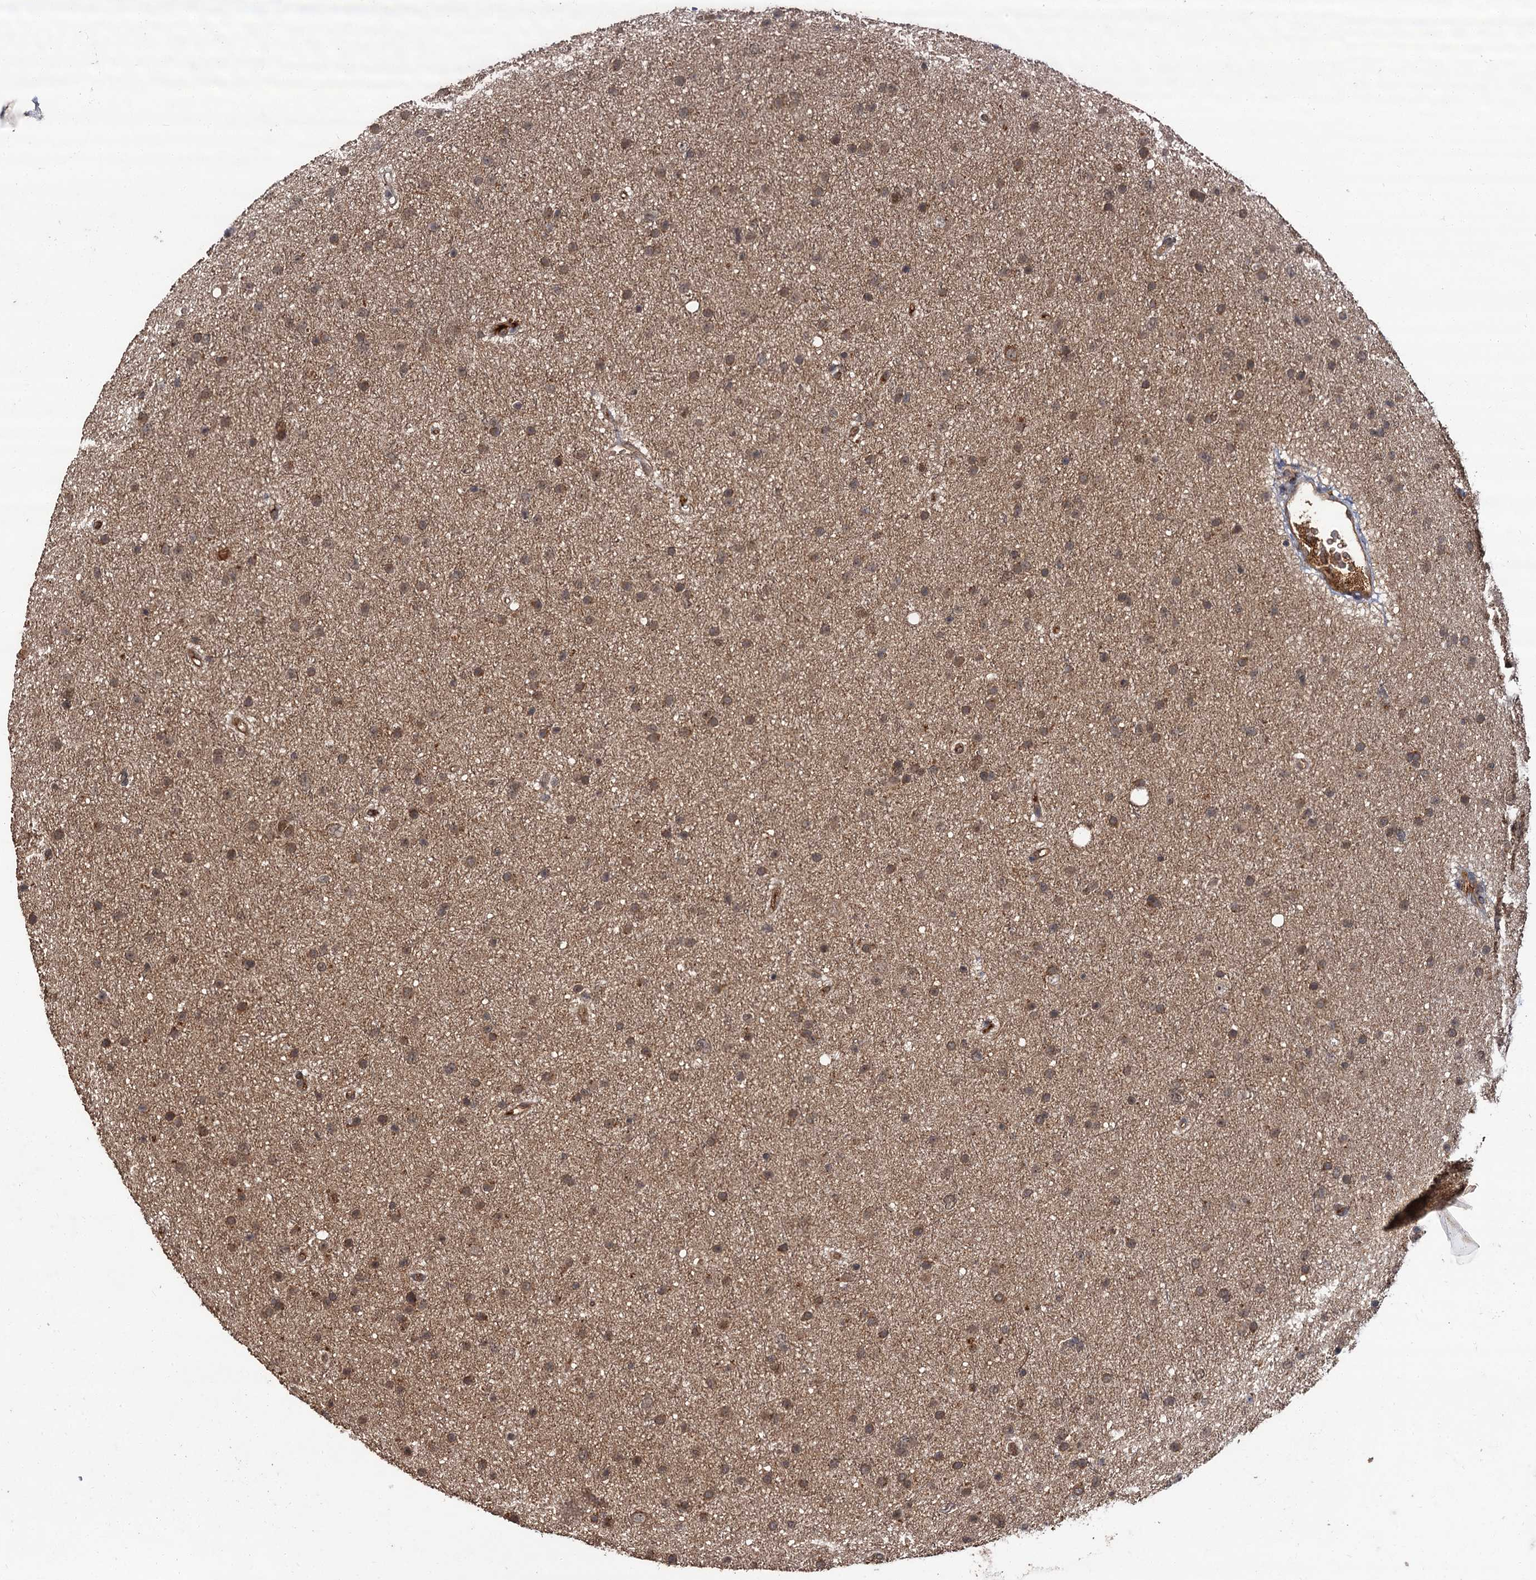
{"staining": {"intensity": "moderate", "quantity": ">75%", "location": "cytoplasmic/membranous"}, "tissue": "glioma", "cell_type": "Tumor cells", "image_type": "cancer", "snomed": [{"axis": "morphology", "description": "Glioma, malignant, Low grade"}, {"axis": "topography", "description": "Cerebral cortex"}], "caption": "An immunohistochemistry photomicrograph of neoplastic tissue is shown. Protein staining in brown labels moderate cytoplasmic/membranous positivity in low-grade glioma (malignant) within tumor cells.", "gene": "MBD6", "patient": {"sex": "female", "age": 39}}